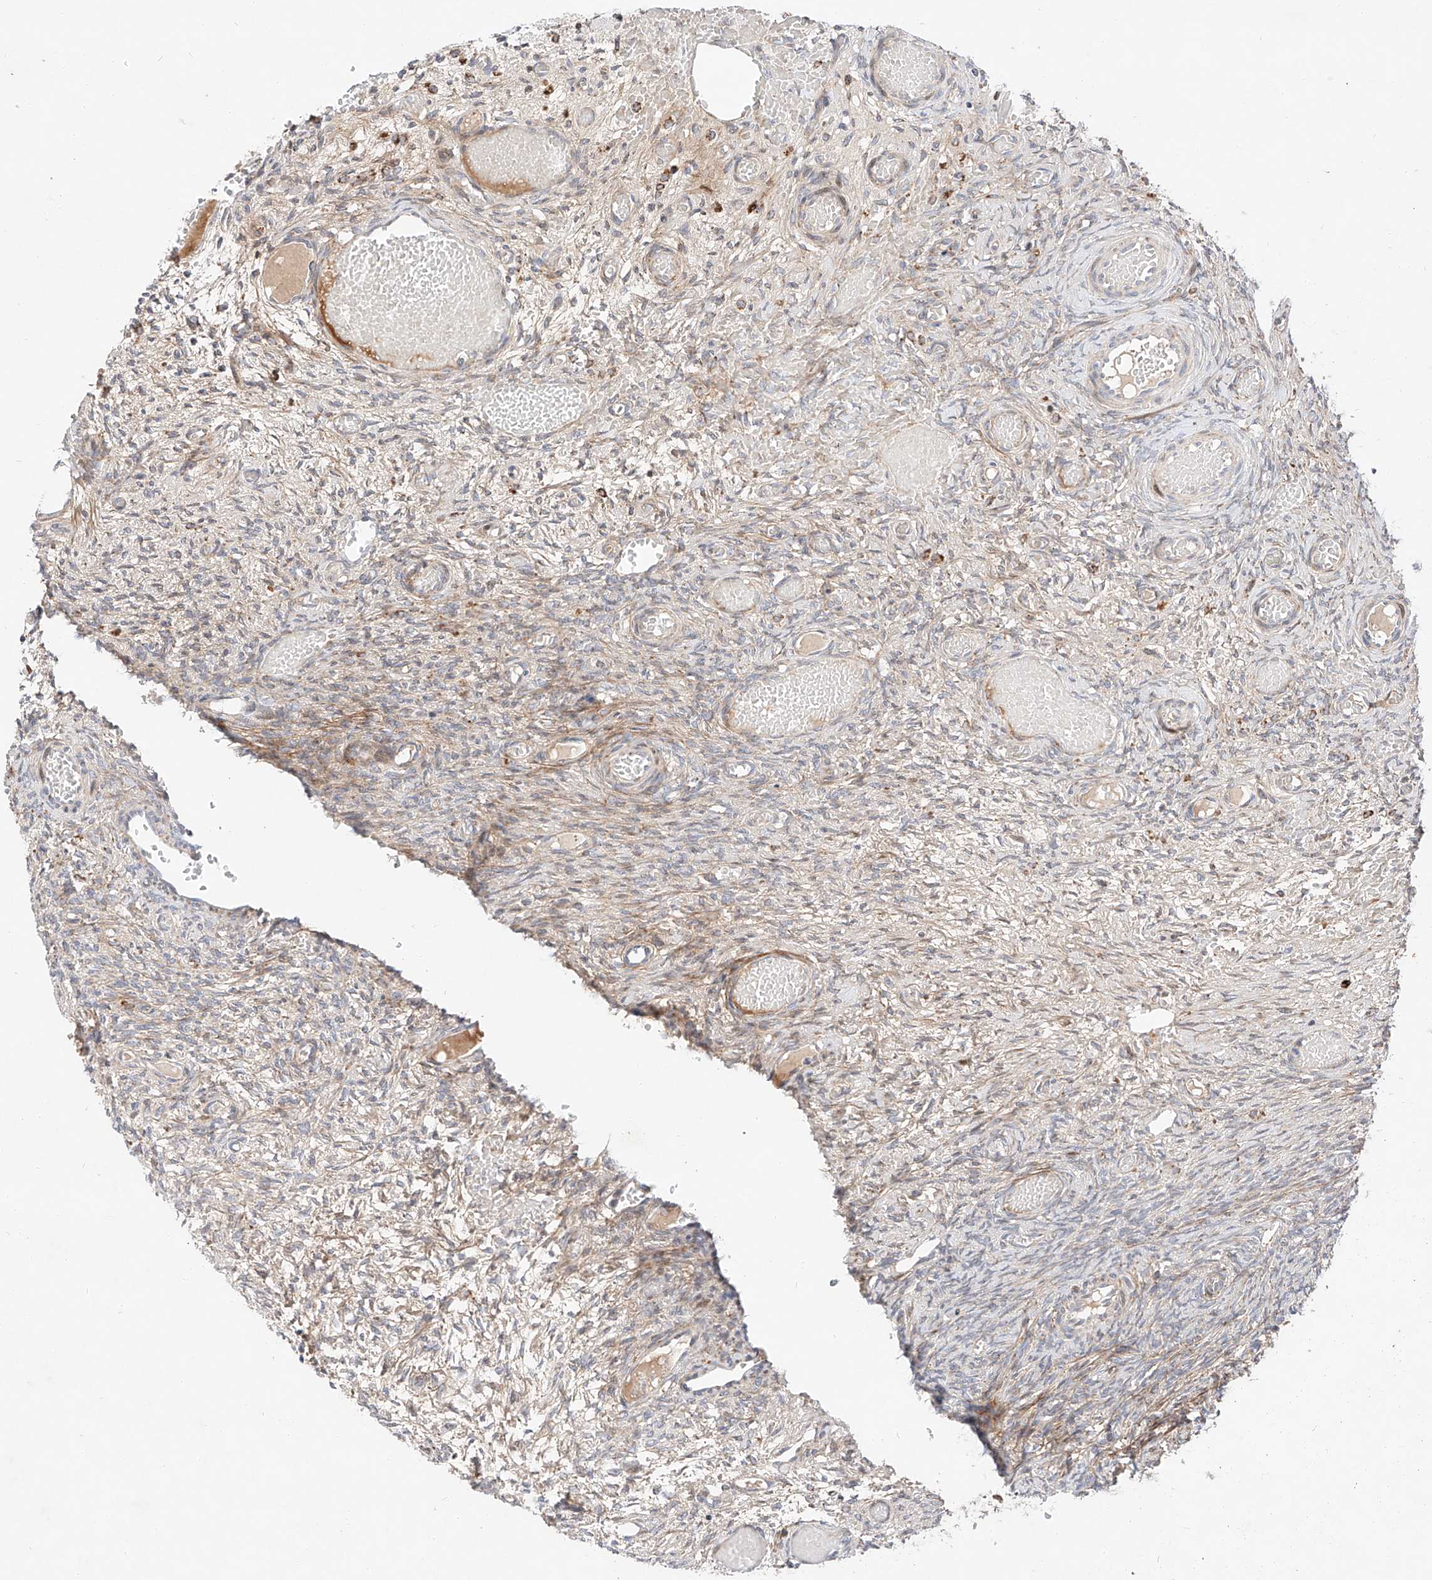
{"staining": {"intensity": "moderate", "quantity": "<25%", "location": "cytoplasmic/membranous"}, "tissue": "ovary", "cell_type": "Ovarian stroma cells", "image_type": "normal", "snomed": [{"axis": "morphology", "description": "Adenocarcinoma, NOS"}, {"axis": "topography", "description": "Endometrium"}], "caption": "High-magnification brightfield microscopy of normal ovary stained with DAB (3,3'-diaminobenzidine) (brown) and counterstained with hematoxylin (blue). ovarian stroma cells exhibit moderate cytoplasmic/membranous expression is identified in approximately<25% of cells.", "gene": "OSGEPL1", "patient": {"sex": "female", "age": 32}}